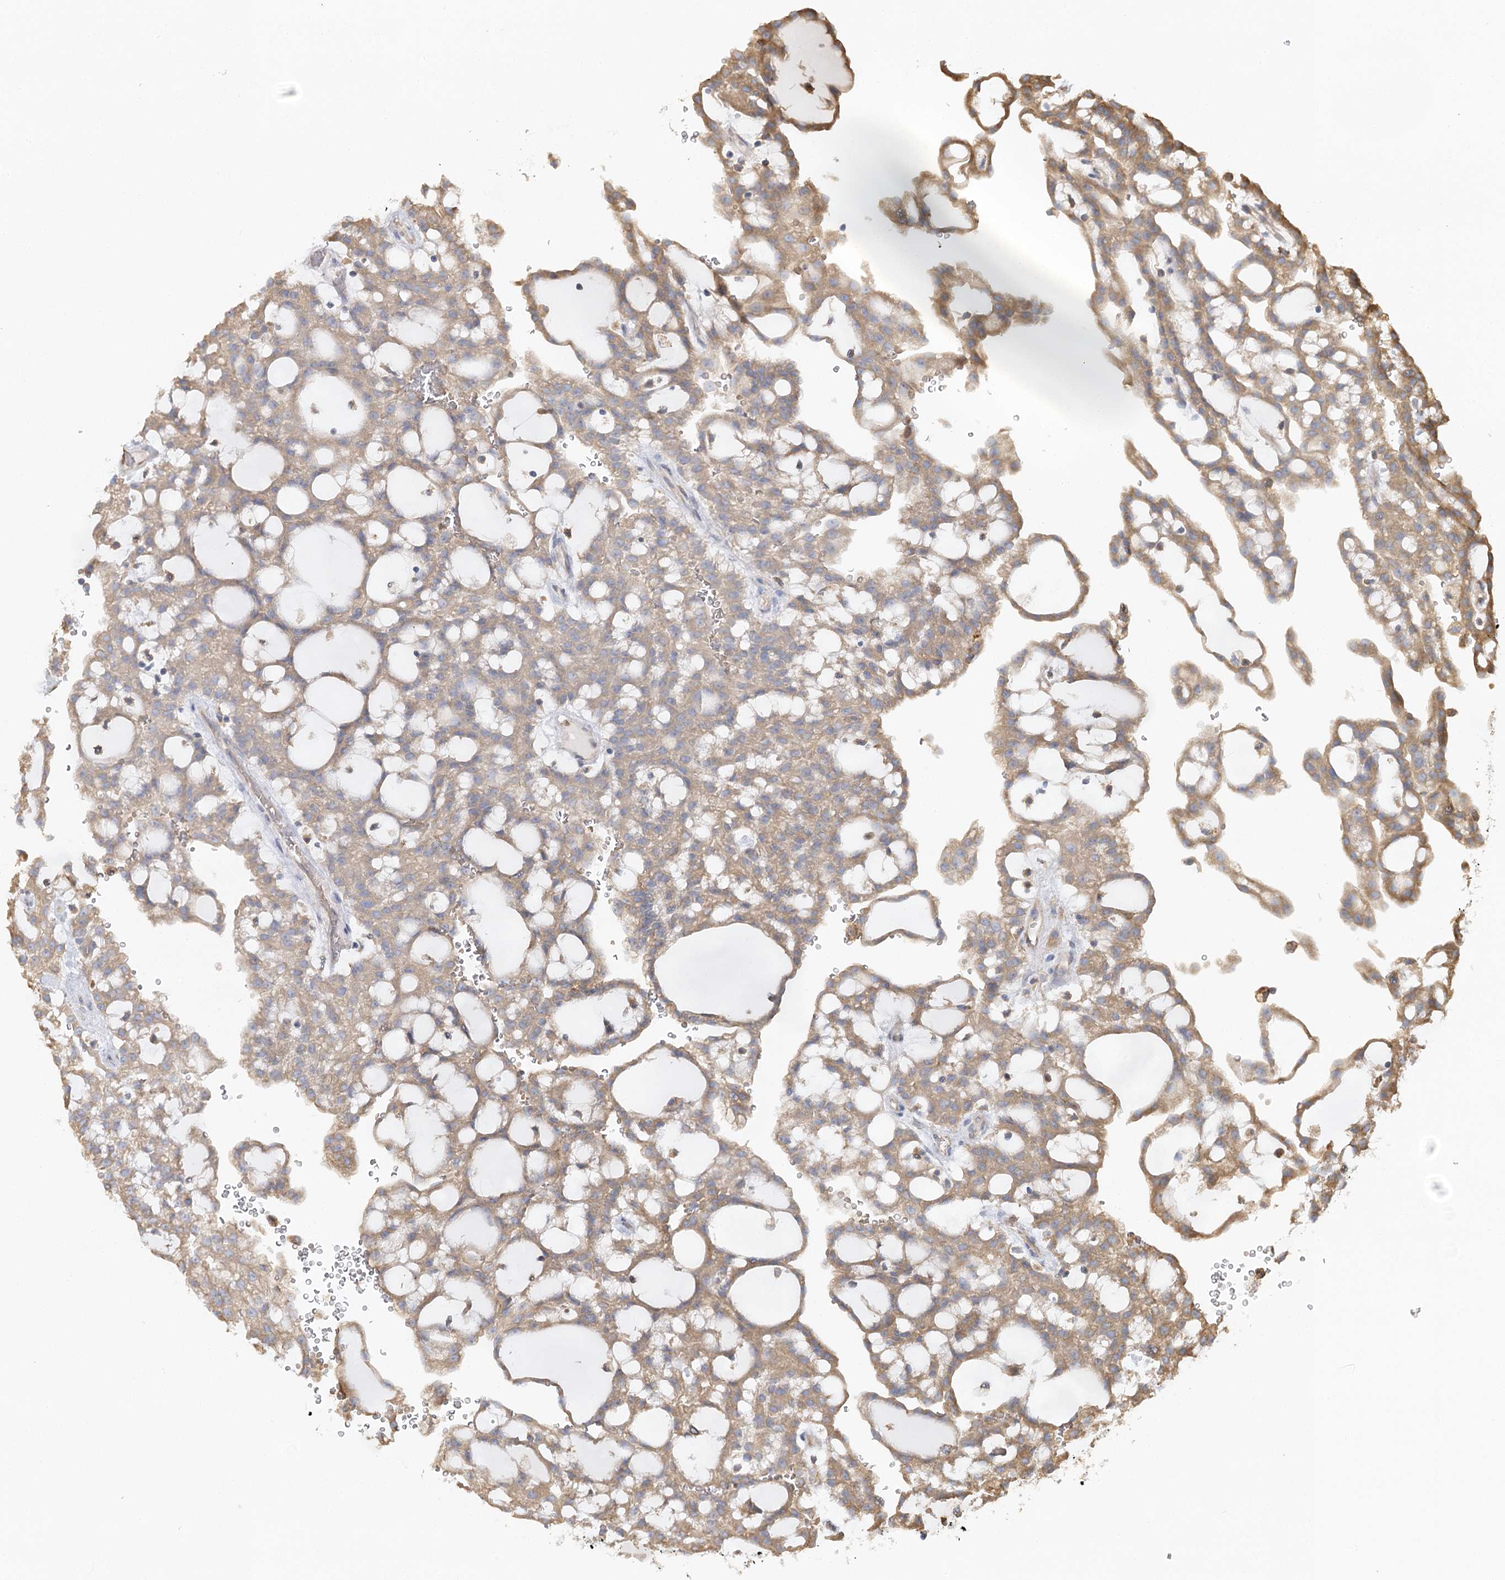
{"staining": {"intensity": "moderate", "quantity": "25%-75%", "location": "cytoplasmic/membranous"}, "tissue": "renal cancer", "cell_type": "Tumor cells", "image_type": "cancer", "snomed": [{"axis": "morphology", "description": "Adenocarcinoma, NOS"}, {"axis": "topography", "description": "Kidney"}], "caption": "Renal cancer tissue demonstrates moderate cytoplasmic/membranous expression in about 25%-75% of tumor cells", "gene": "ACAP2", "patient": {"sex": "male", "age": 63}}